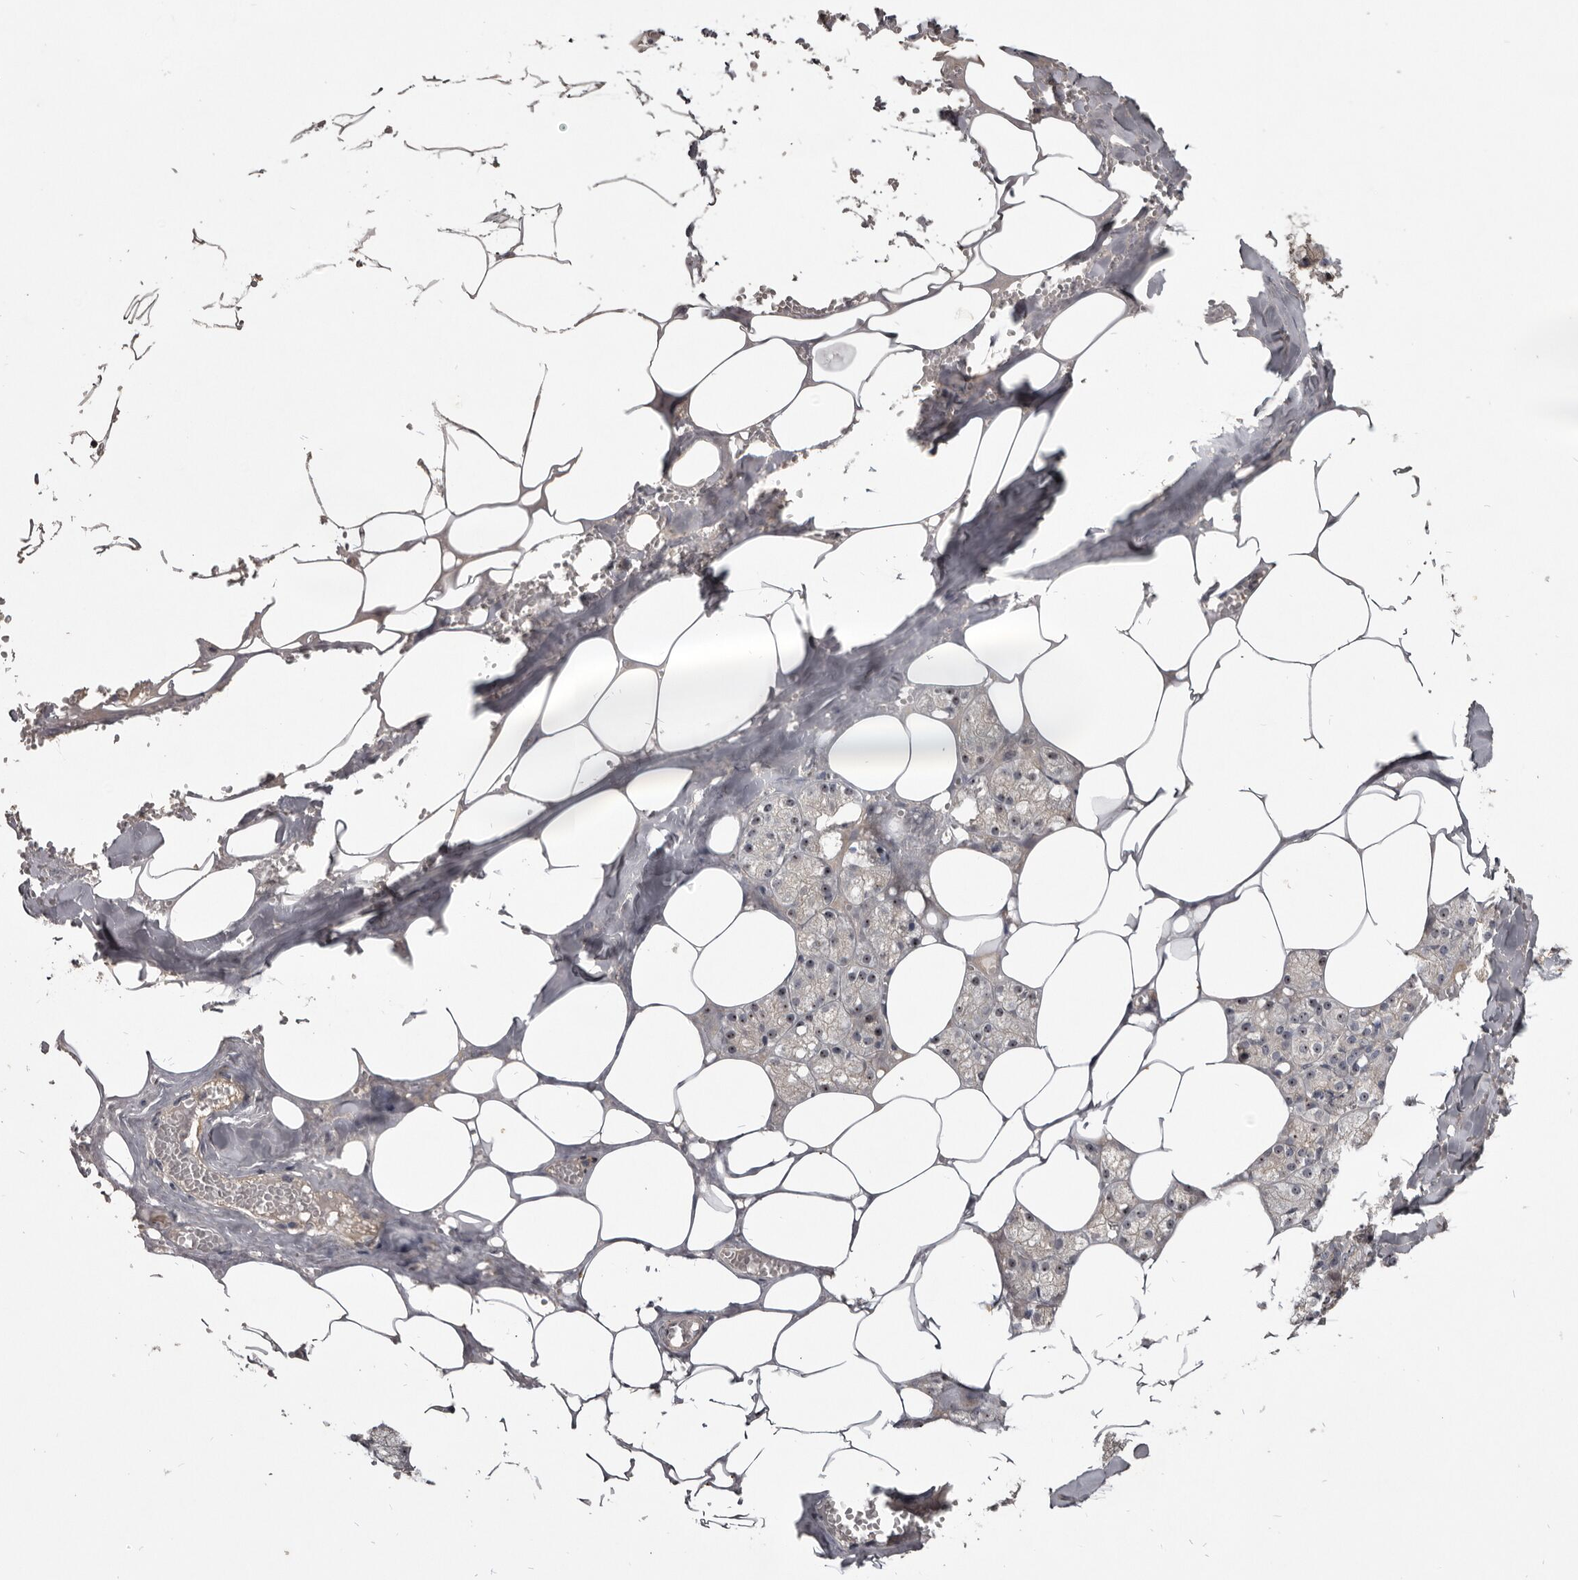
{"staining": {"intensity": "moderate", "quantity": "<25%", "location": "cytoplasmic/membranous"}, "tissue": "salivary gland", "cell_type": "Glandular cells", "image_type": "normal", "snomed": [{"axis": "morphology", "description": "Normal tissue, NOS"}, {"axis": "topography", "description": "Salivary gland"}], "caption": "An immunohistochemistry (IHC) image of normal tissue is shown. Protein staining in brown labels moderate cytoplasmic/membranous positivity in salivary gland within glandular cells.", "gene": "TTC39A", "patient": {"sex": "male", "age": 62}}